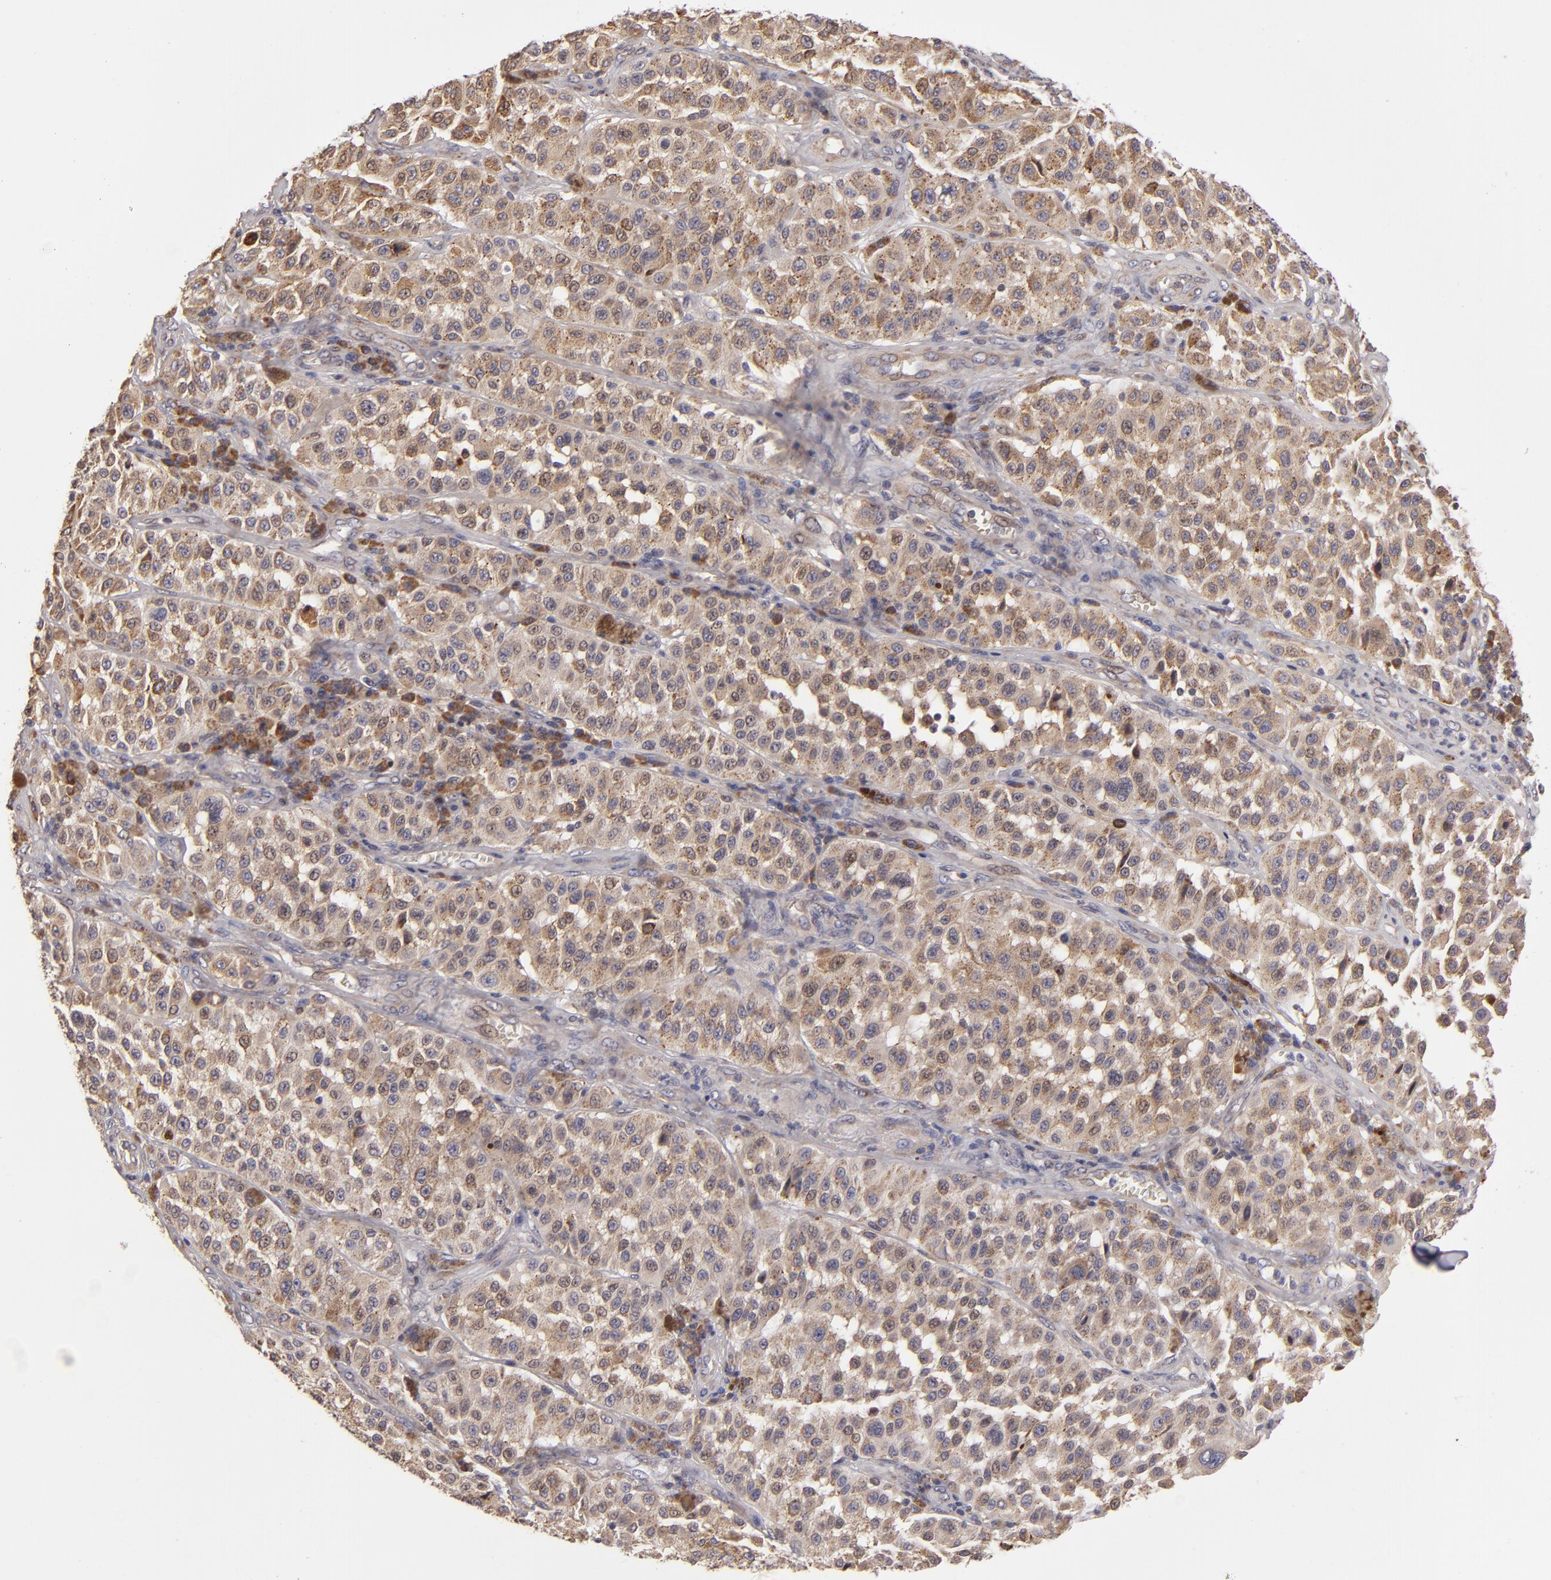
{"staining": {"intensity": "moderate", "quantity": ">75%", "location": "cytoplasmic/membranous"}, "tissue": "melanoma", "cell_type": "Tumor cells", "image_type": "cancer", "snomed": [{"axis": "morphology", "description": "Malignant melanoma, NOS"}, {"axis": "topography", "description": "Skin"}], "caption": "Human malignant melanoma stained with a protein marker shows moderate staining in tumor cells.", "gene": "CFB", "patient": {"sex": "female", "age": 64}}